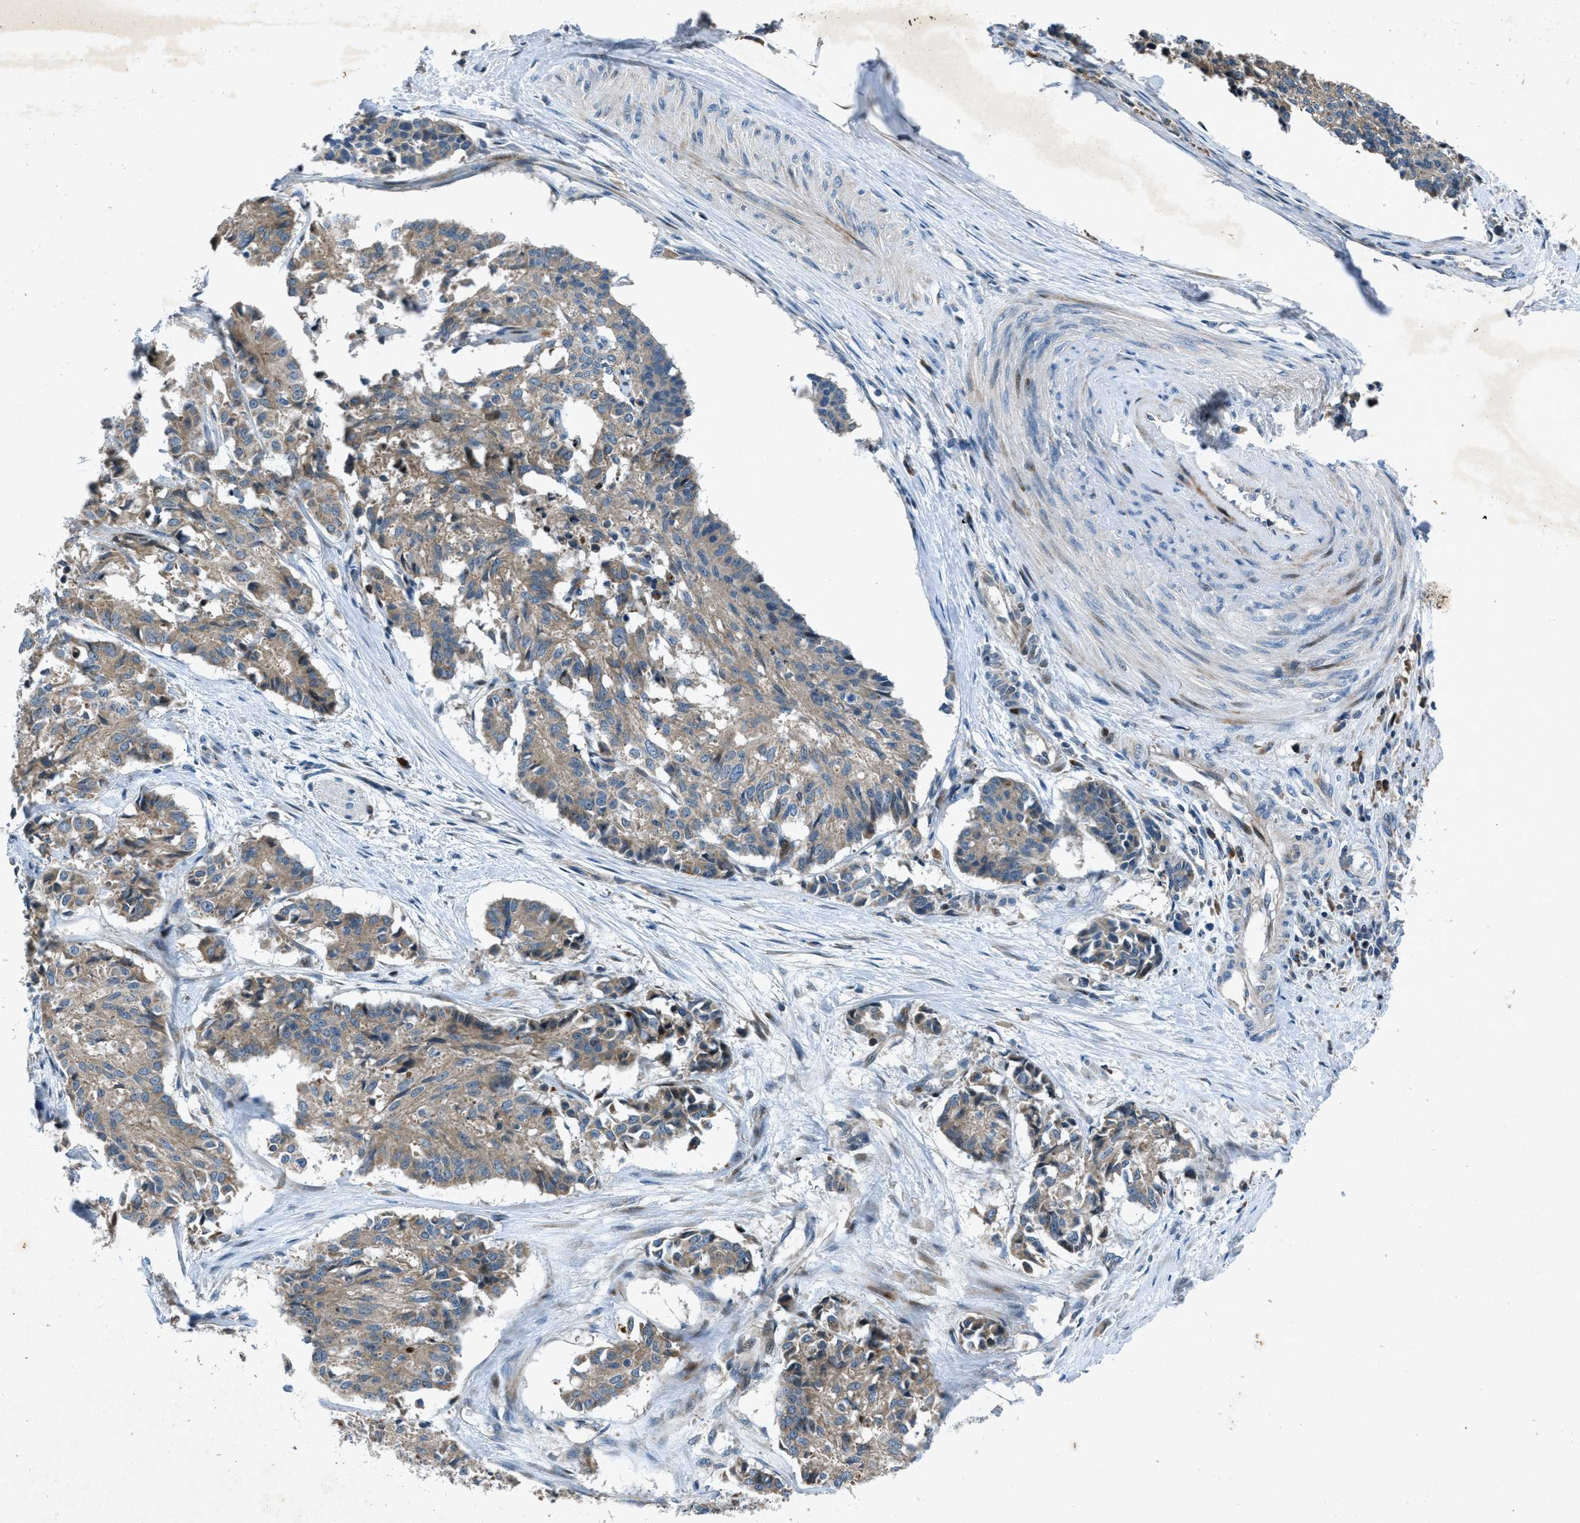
{"staining": {"intensity": "weak", "quantity": "25%-75%", "location": "cytoplasmic/membranous"}, "tissue": "cervical cancer", "cell_type": "Tumor cells", "image_type": "cancer", "snomed": [{"axis": "morphology", "description": "Squamous cell carcinoma, NOS"}, {"axis": "topography", "description": "Cervix"}], "caption": "An IHC histopathology image of neoplastic tissue is shown. Protein staining in brown shows weak cytoplasmic/membranous positivity in cervical cancer (squamous cell carcinoma) within tumor cells. (DAB (3,3'-diaminobenzidine) = brown stain, brightfield microscopy at high magnification).", "gene": "CLEC2D", "patient": {"sex": "female", "age": 35}}